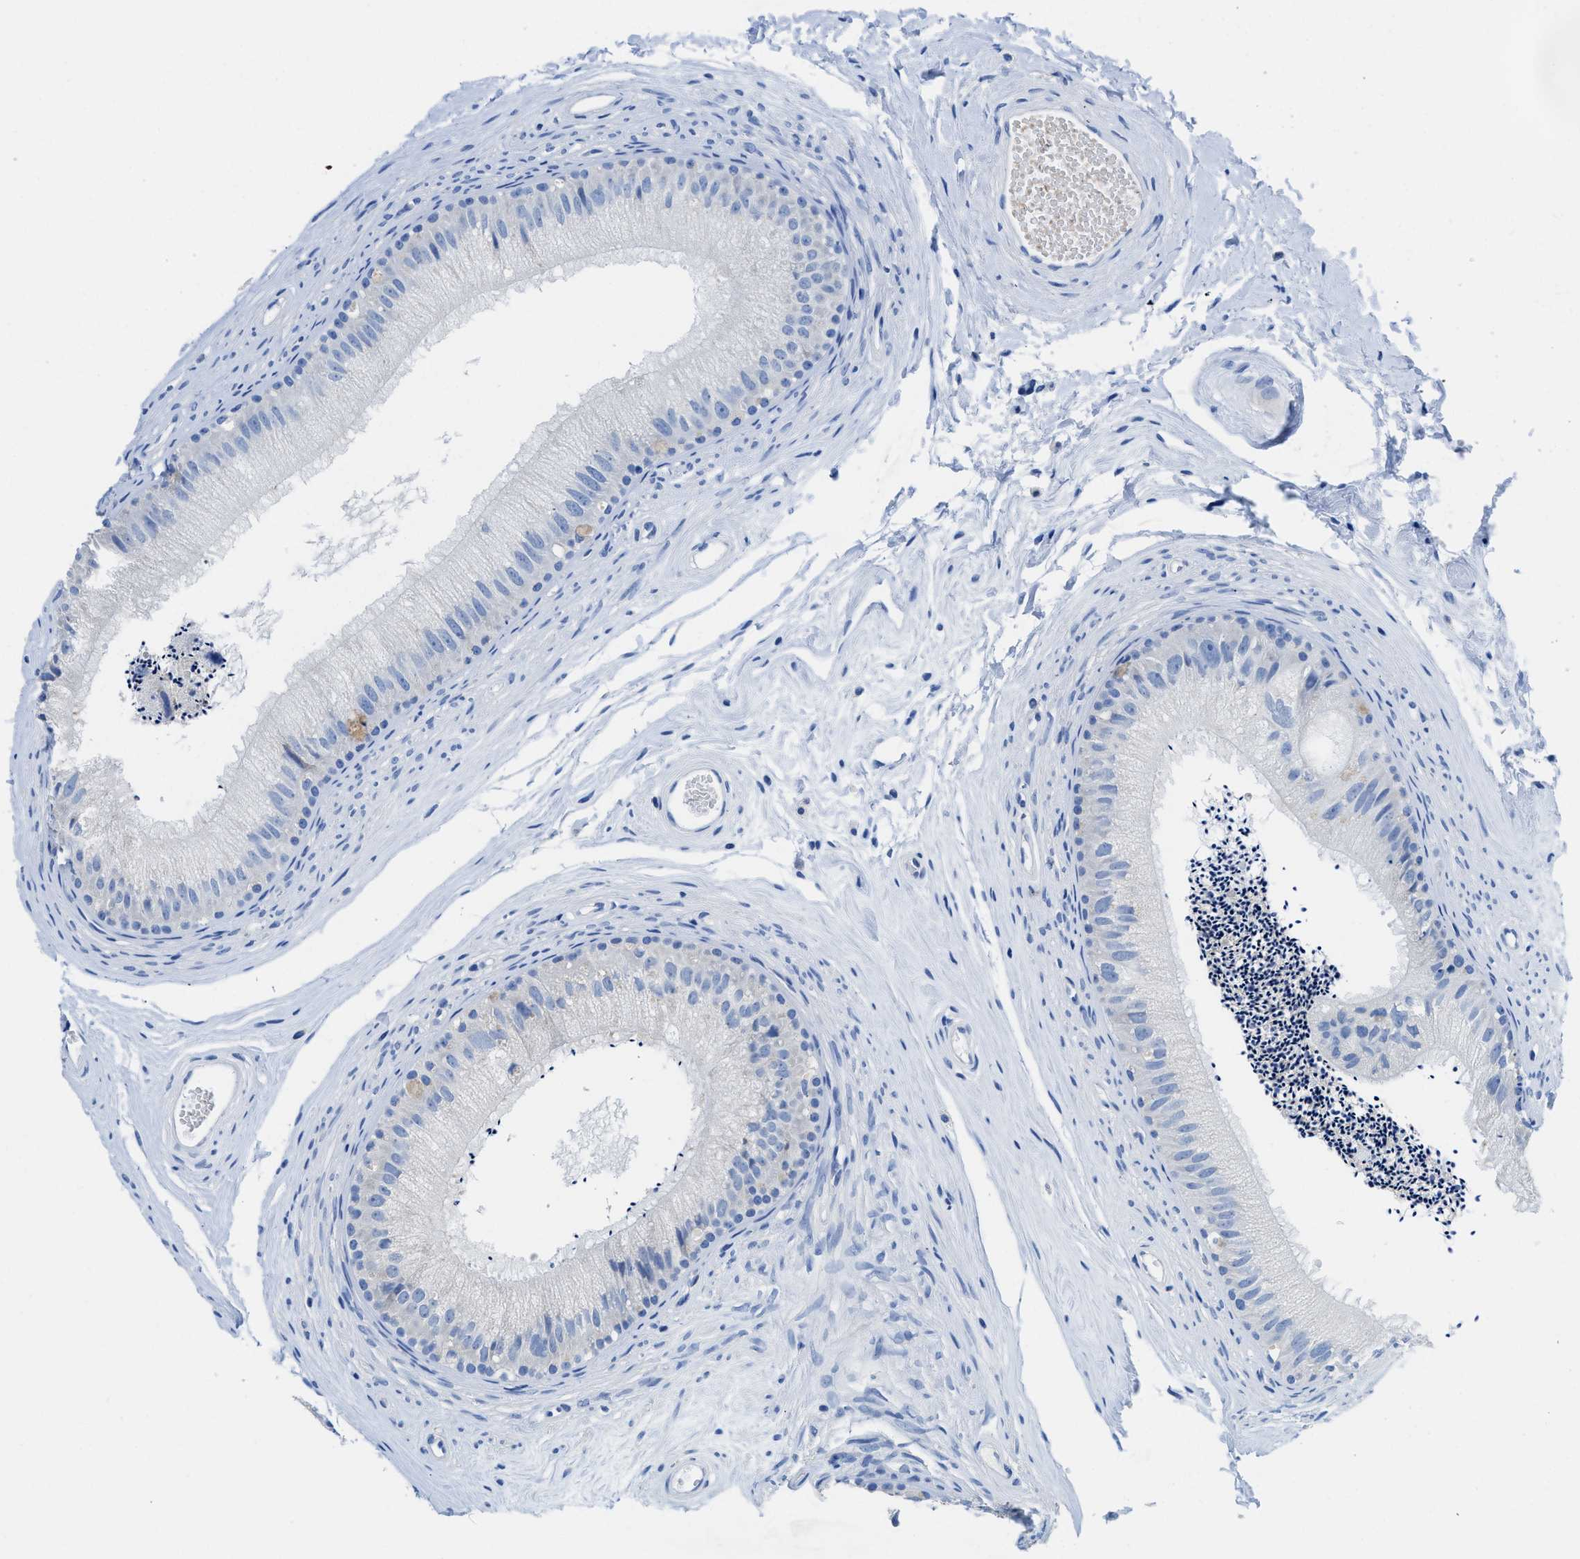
{"staining": {"intensity": "negative", "quantity": "none", "location": "none"}, "tissue": "epididymis", "cell_type": "Glandular cells", "image_type": "normal", "snomed": [{"axis": "morphology", "description": "Normal tissue, NOS"}, {"axis": "topography", "description": "Epididymis"}], "caption": "Epididymis stained for a protein using immunohistochemistry demonstrates no positivity glandular cells.", "gene": "NEB", "patient": {"sex": "male", "age": 56}}